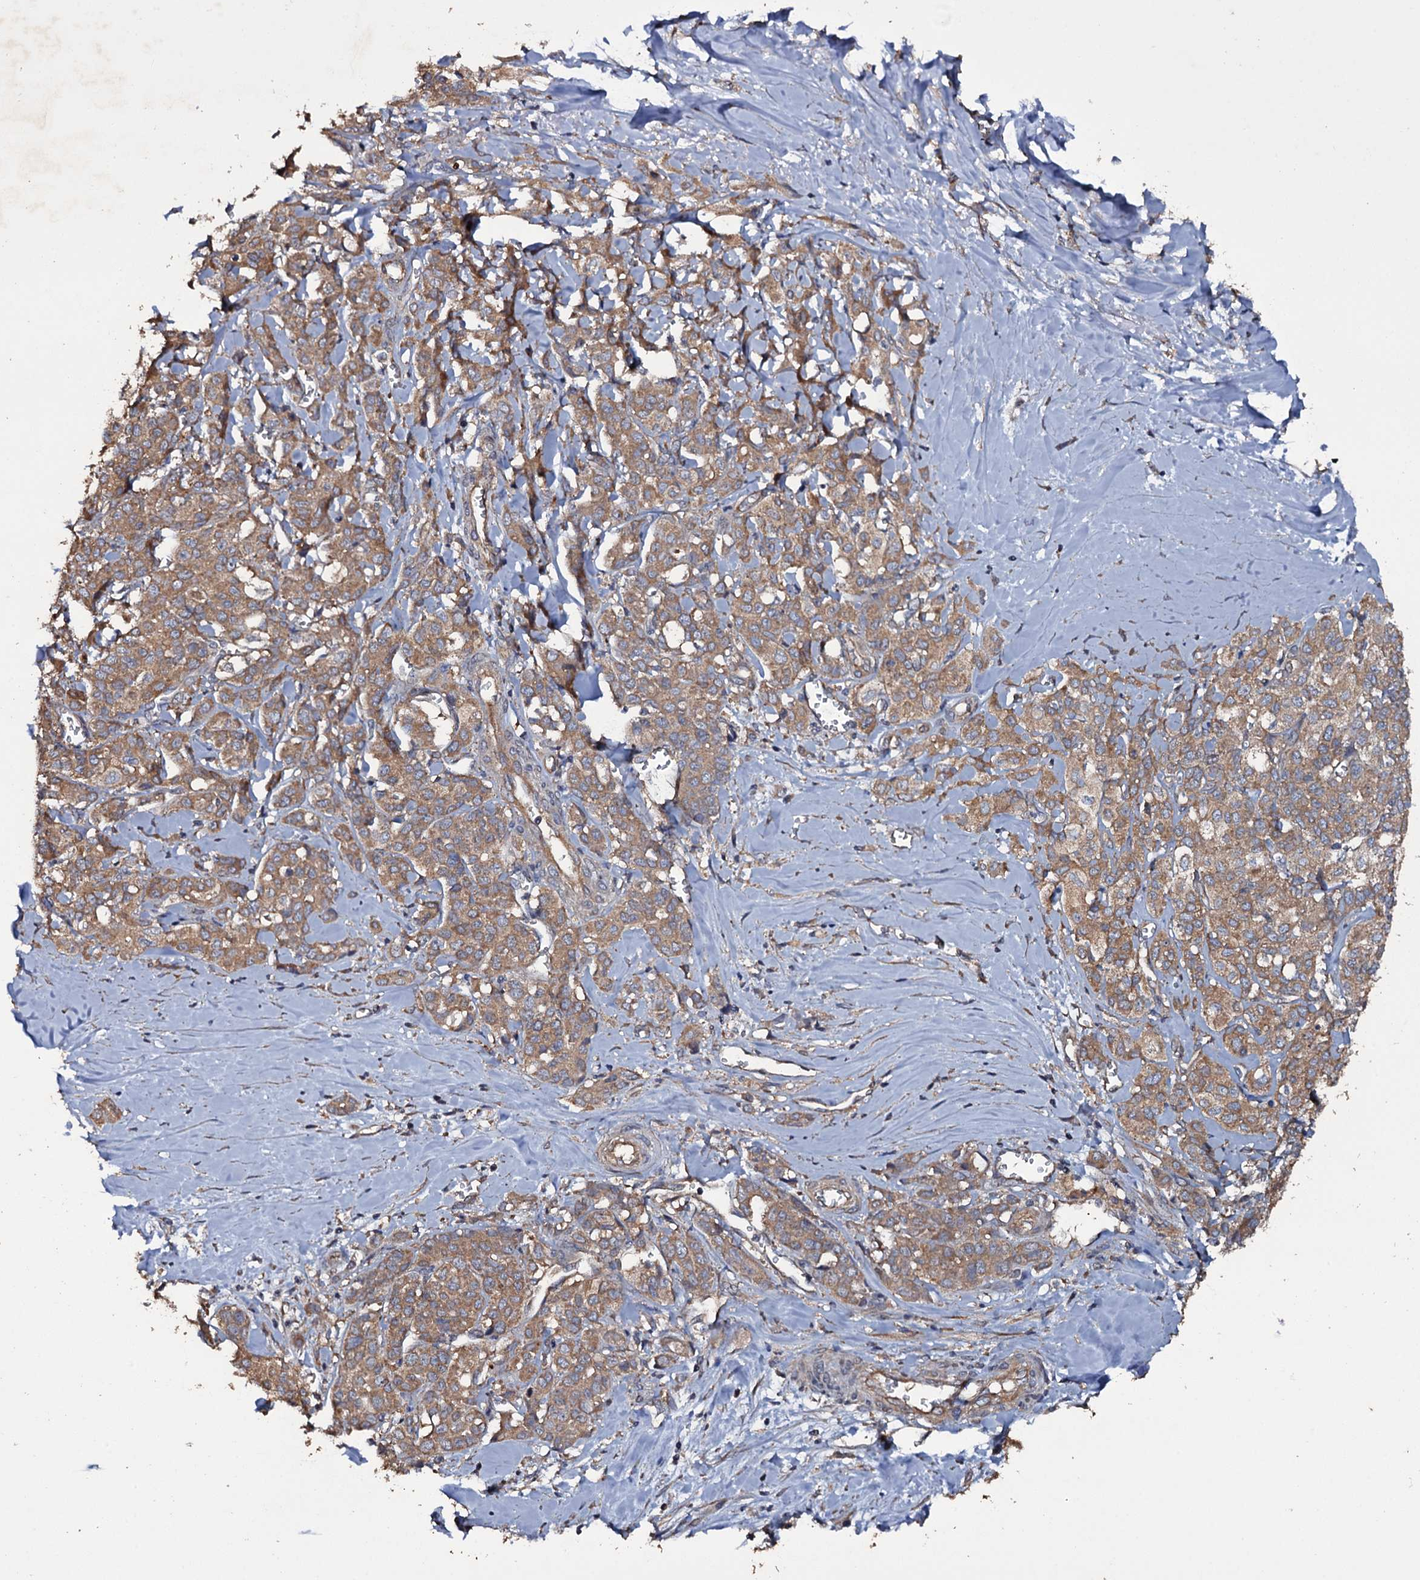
{"staining": {"intensity": "moderate", "quantity": ">75%", "location": "cytoplasmic/membranous"}, "tissue": "liver cancer", "cell_type": "Tumor cells", "image_type": "cancer", "snomed": [{"axis": "morphology", "description": "Cholangiocarcinoma"}, {"axis": "topography", "description": "Liver"}], "caption": "IHC photomicrograph of cholangiocarcinoma (liver) stained for a protein (brown), which exhibits medium levels of moderate cytoplasmic/membranous expression in approximately >75% of tumor cells.", "gene": "TTC23", "patient": {"sex": "female", "age": 77}}